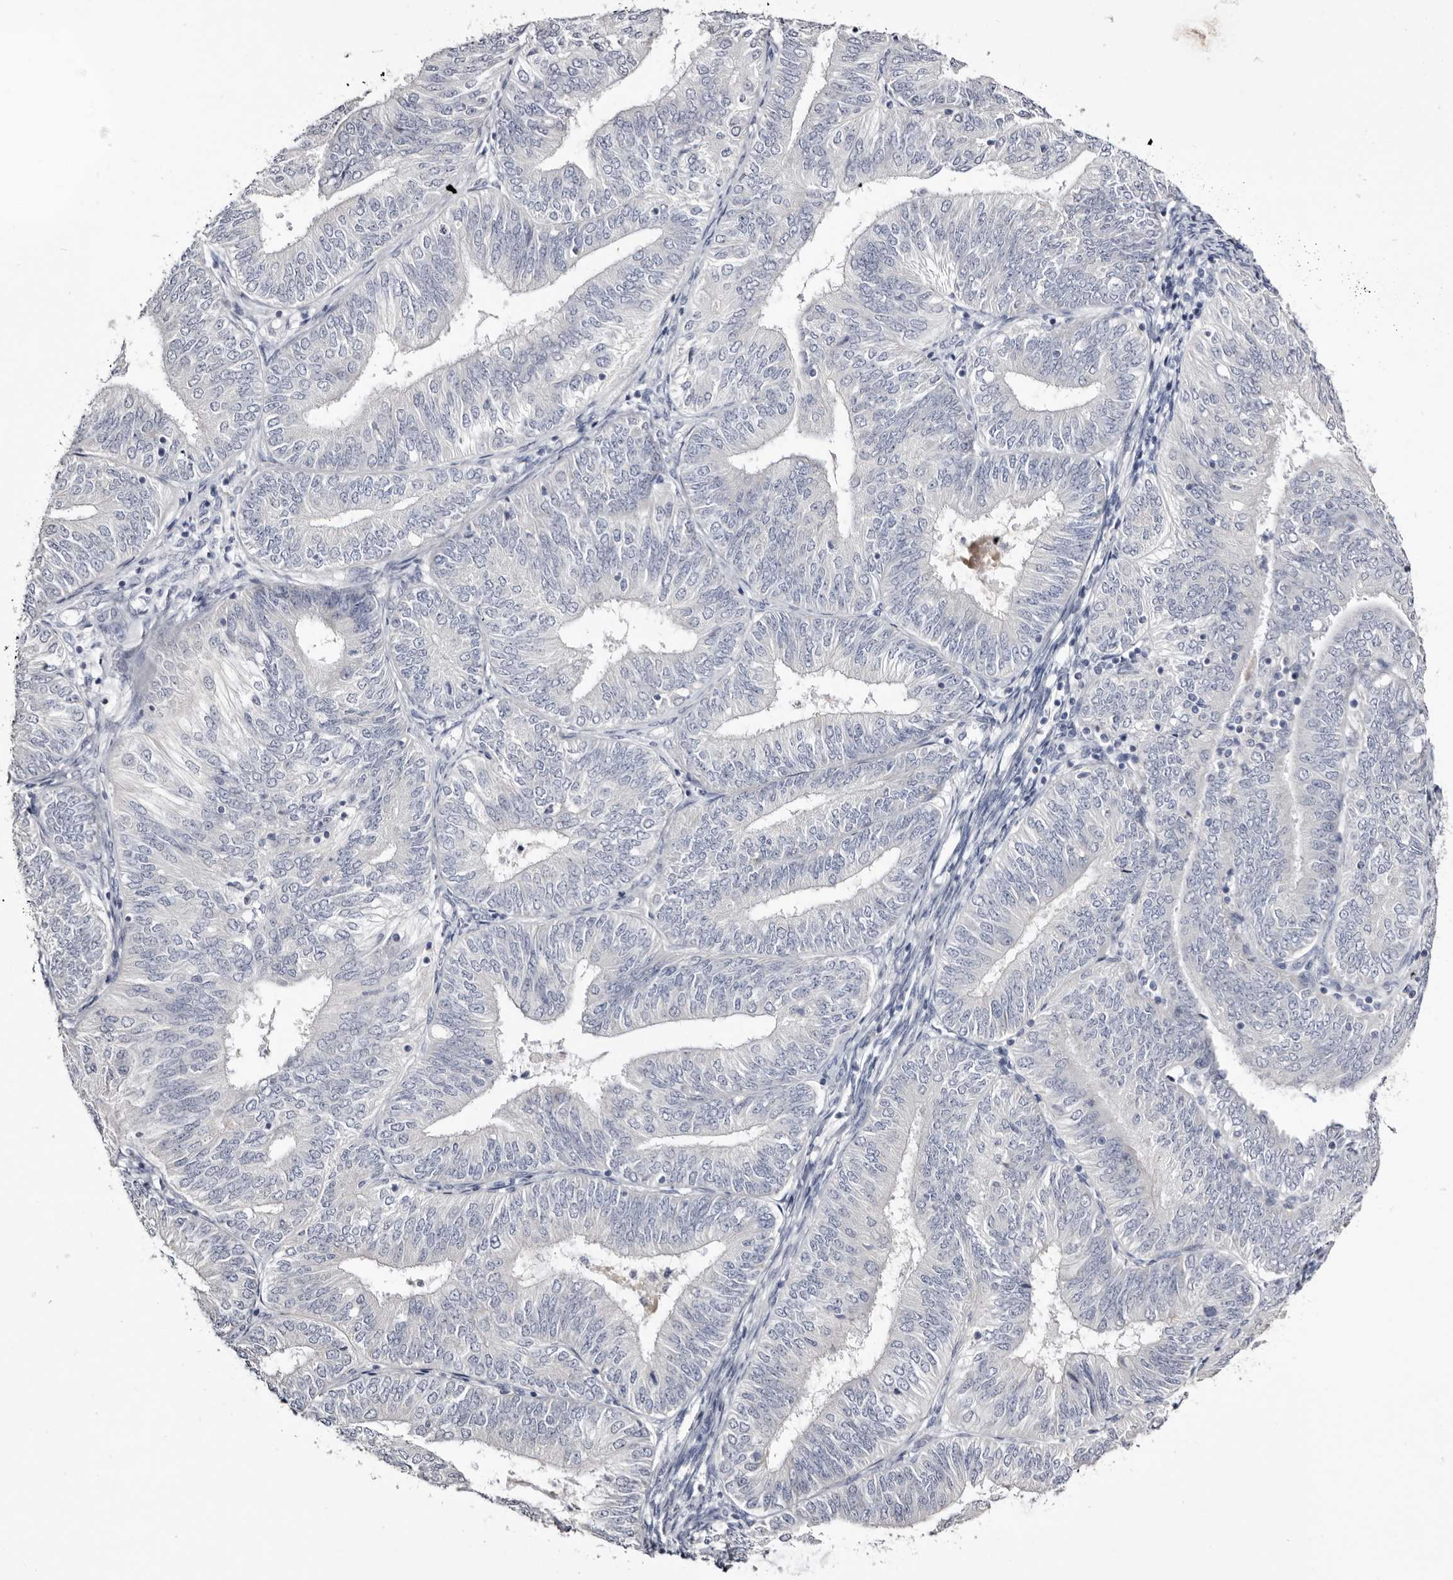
{"staining": {"intensity": "negative", "quantity": "none", "location": "none"}, "tissue": "endometrial cancer", "cell_type": "Tumor cells", "image_type": "cancer", "snomed": [{"axis": "morphology", "description": "Adenocarcinoma, NOS"}, {"axis": "topography", "description": "Endometrium"}], "caption": "Tumor cells show no significant positivity in endometrial cancer. (Immunohistochemistry, brightfield microscopy, high magnification).", "gene": "CASQ1", "patient": {"sex": "female", "age": 58}}